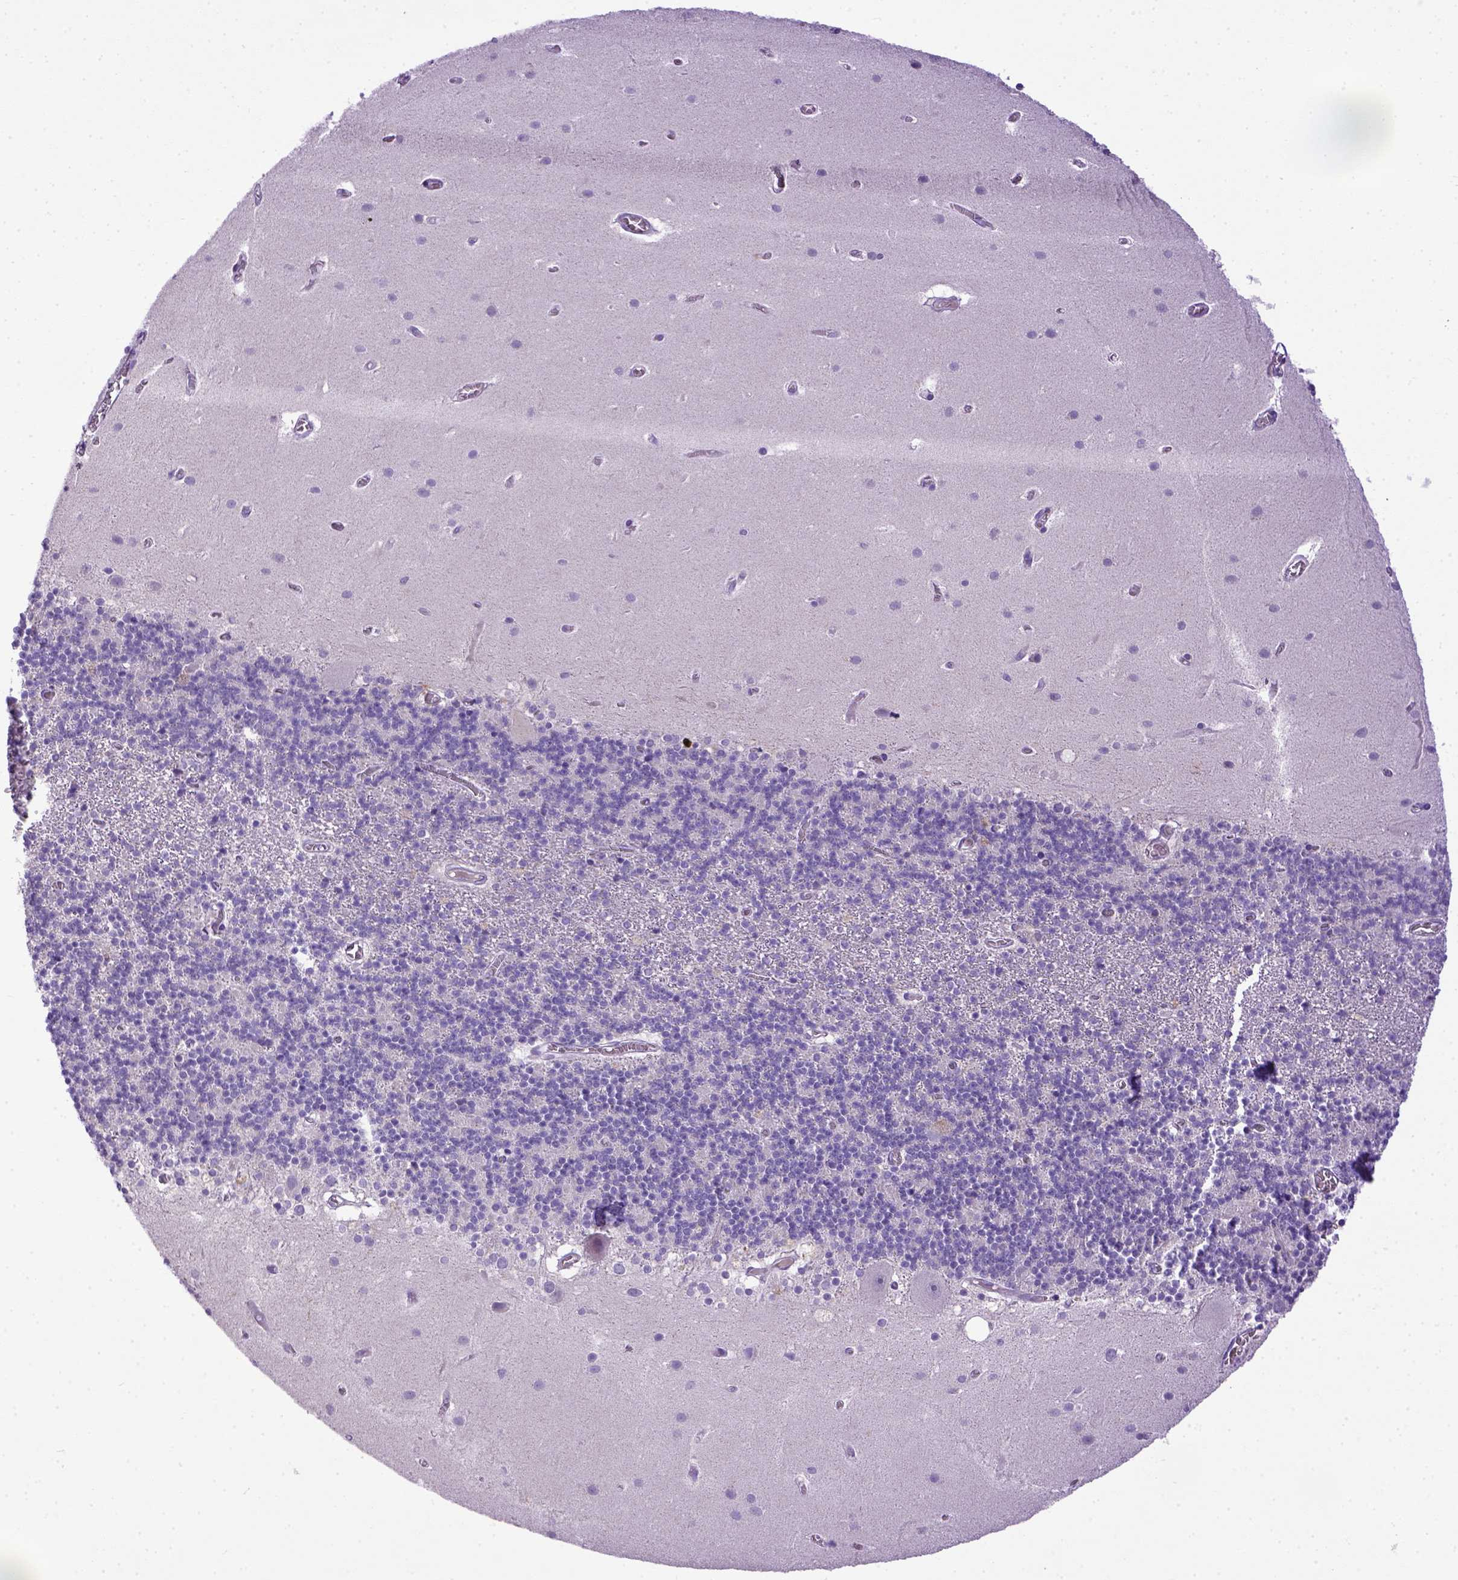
{"staining": {"intensity": "negative", "quantity": "none", "location": "none"}, "tissue": "cerebellum", "cell_type": "Cells in granular layer", "image_type": "normal", "snomed": [{"axis": "morphology", "description": "Normal tissue, NOS"}, {"axis": "topography", "description": "Cerebellum"}], "caption": "DAB immunohistochemical staining of normal human cerebellum demonstrates no significant positivity in cells in granular layer. Brightfield microscopy of immunohistochemistry stained with DAB (3,3'-diaminobenzidine) (brown) and hematoxylin (blue), captured at high magnification.", "gene": "CDH1", "patient": {"sex": "male", "age": 70}}